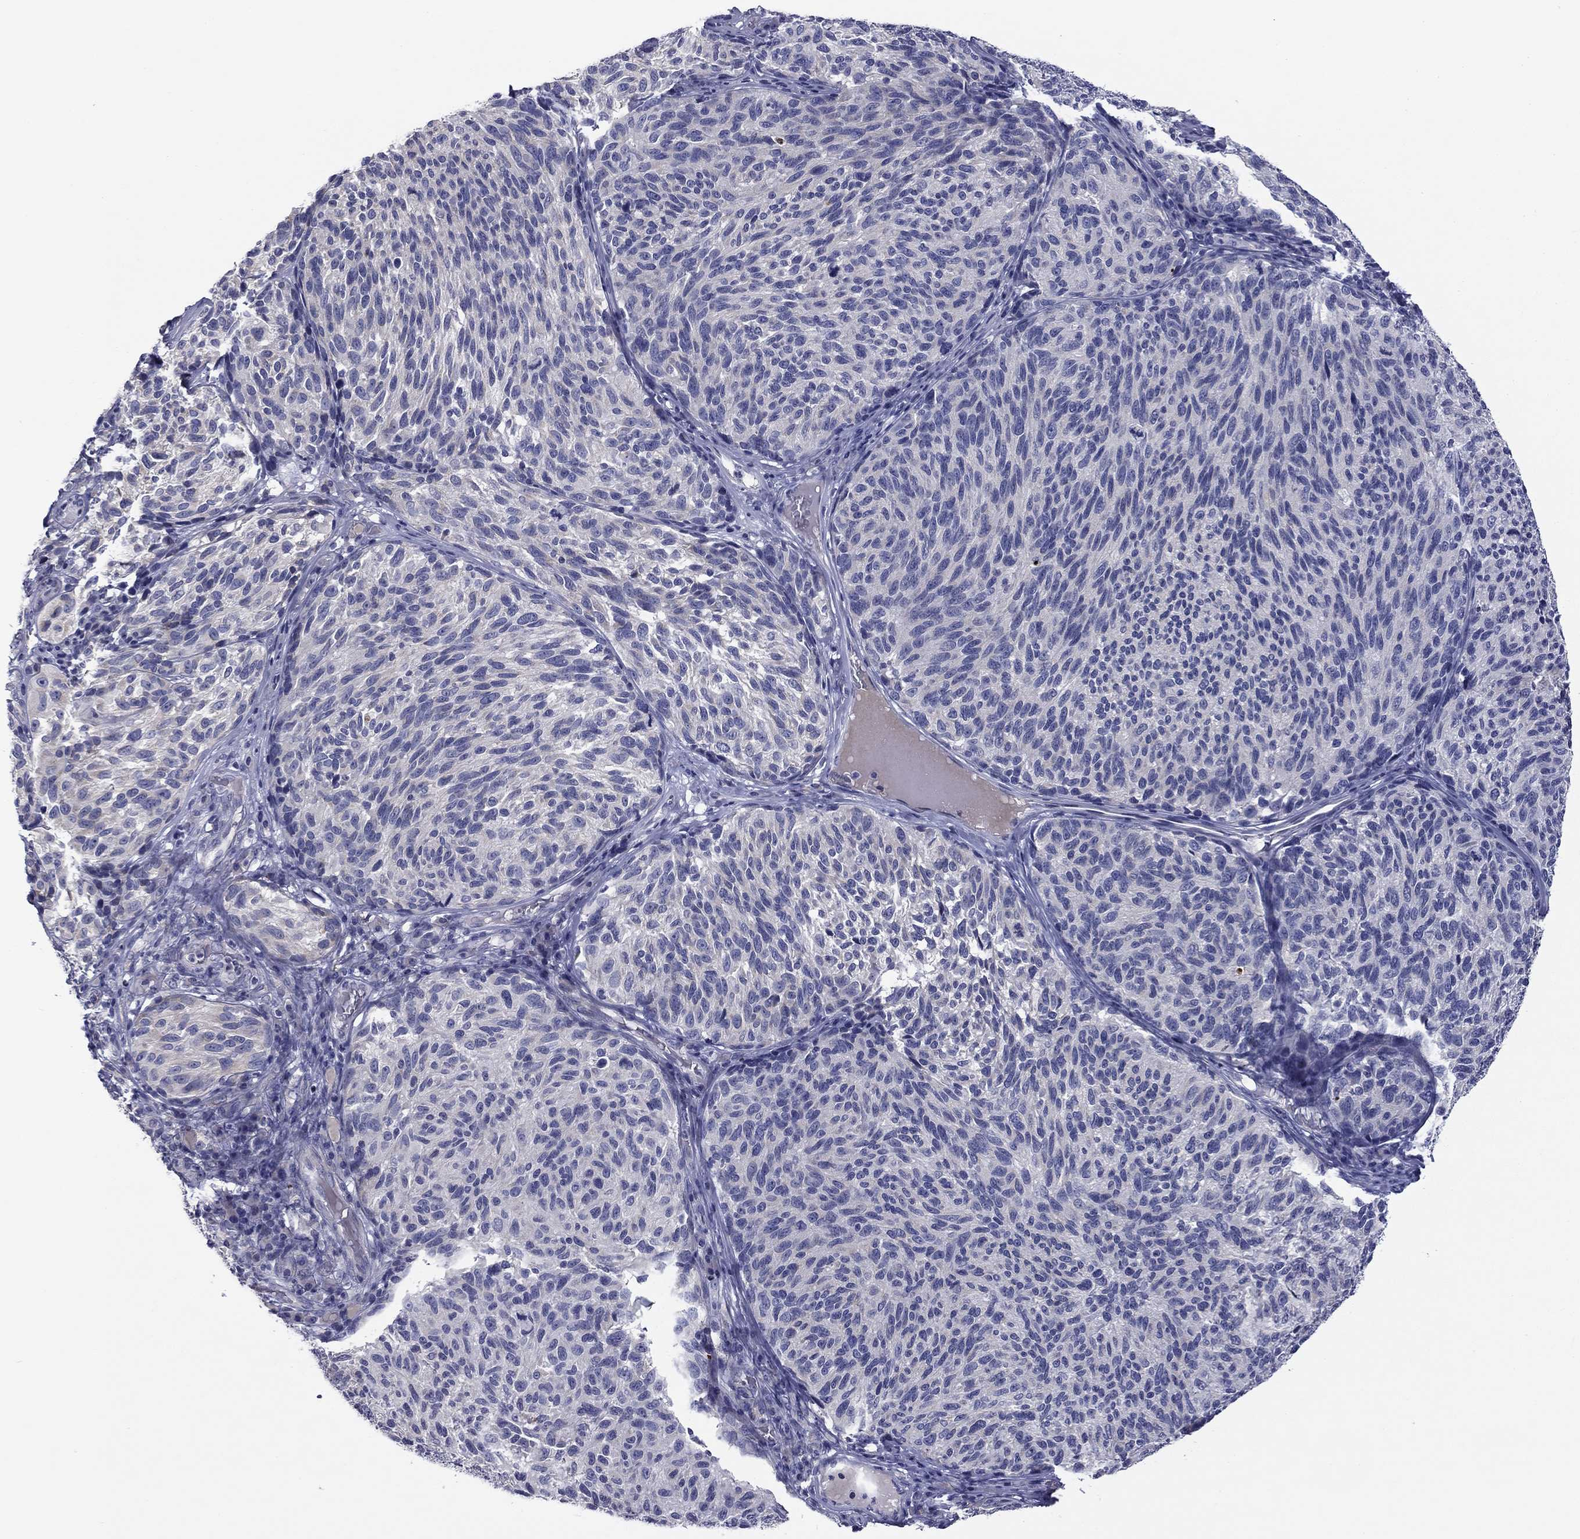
{"staining": {"intensity": "negative", "quantity": "none", "location": "none"}, "tissue": "melanoma", "cell_type": "Tumor cells", "image_type": "cancer", "snomed": [{"axis": "morphology", "description": "Malignant melanoma, NOS"}, {"axis": "topography", "description": "Skin"}], "caption": "Immunohistochemistry (IHC) of human malignant melanoma exhibits no expression in tumor cells. (Stains: DAB IHC with hematoxylin counter stain, Microscopy: brightfield microscopy at high magnification).", "gene": "SPATA7", "patient": {"sex": "female", "age": 73}}